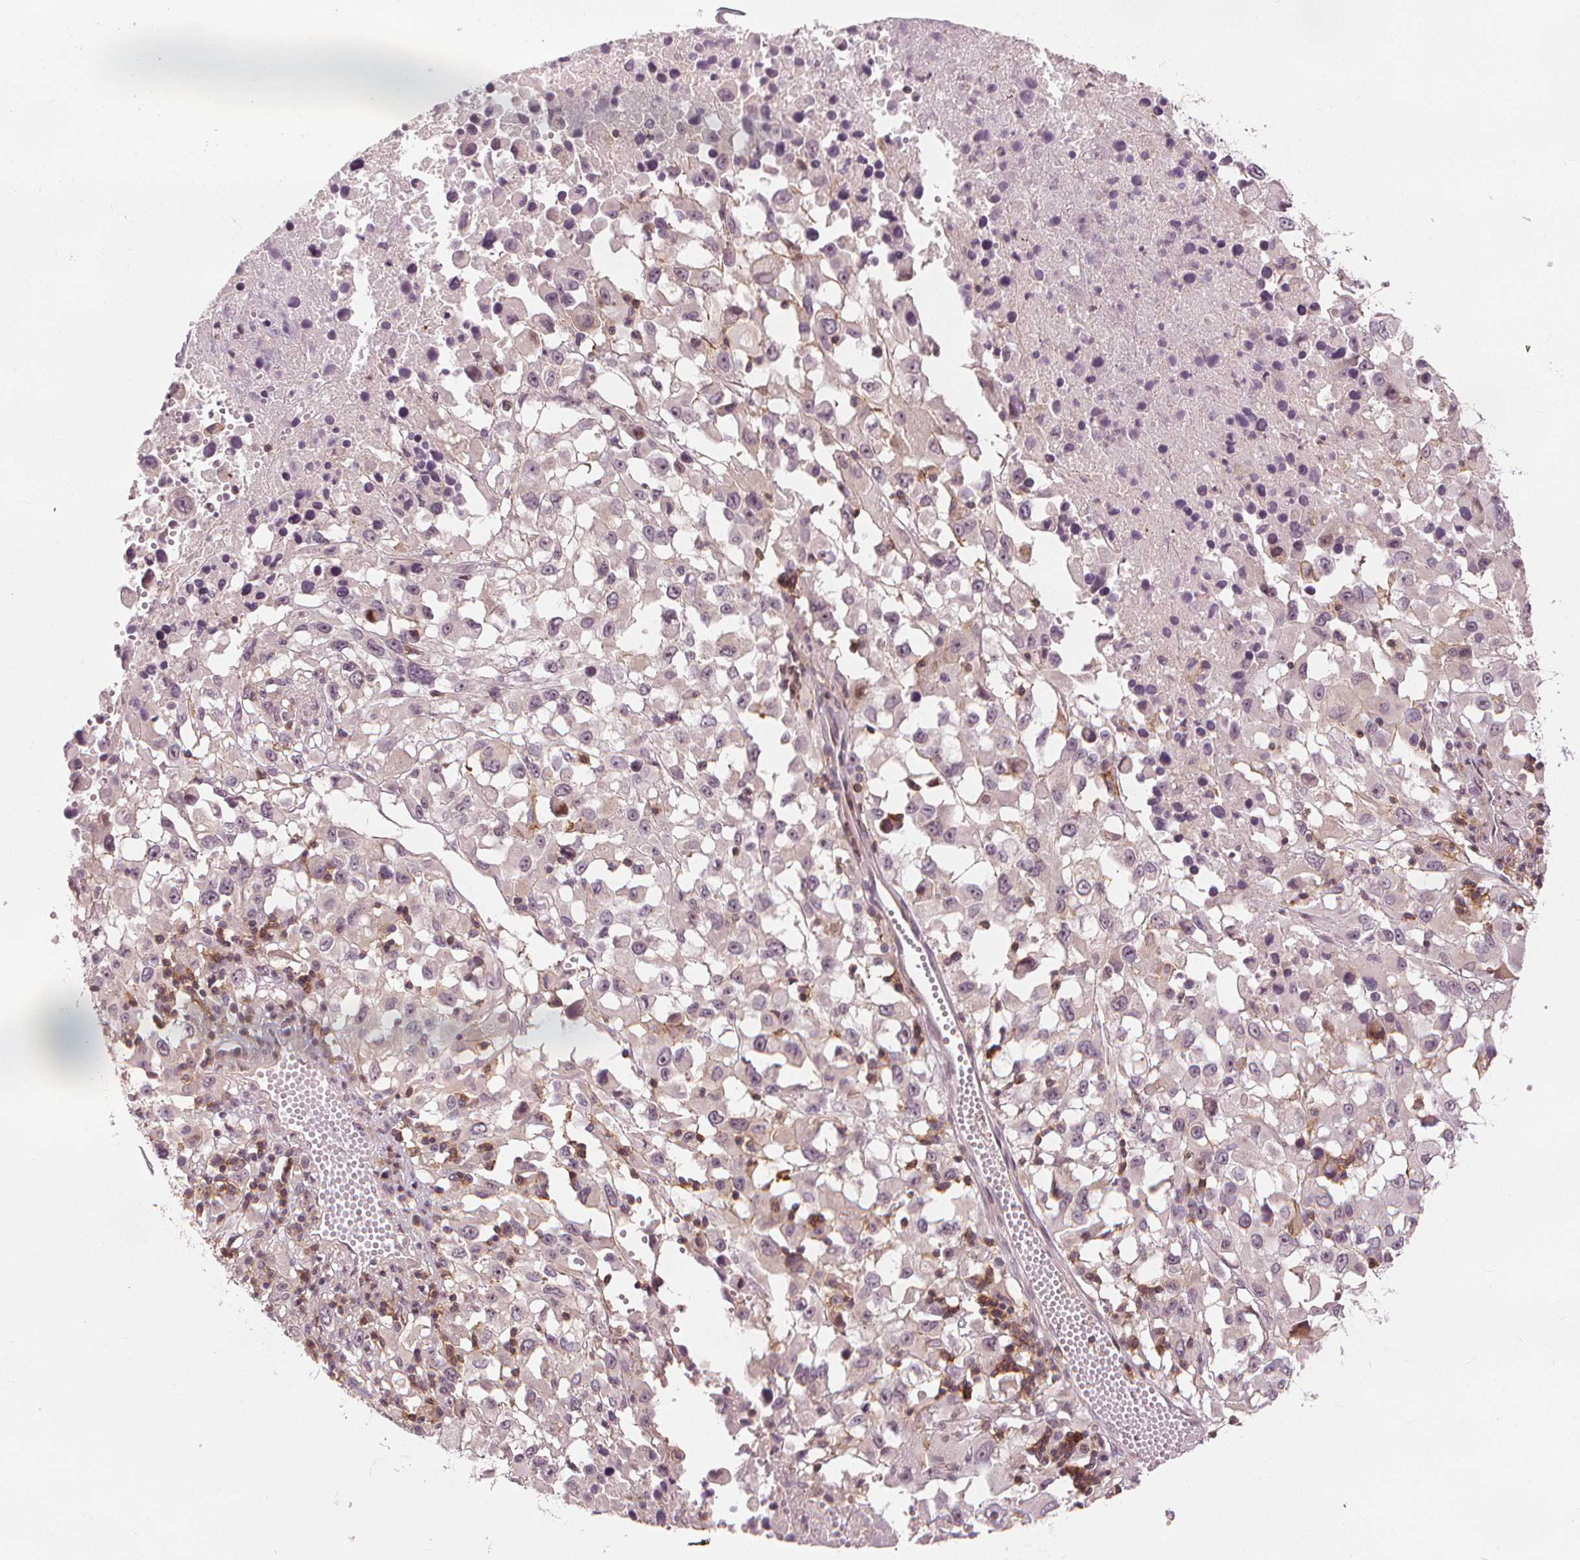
{"staining": {"intensity": "negative", "quantity": "none", "location": "none"}, "tissue": "melanoma", "cell_type": "Tumor cells", "image_type": "cancer", "snomed": [{"axis": "morphology", "description": "Malignant melanoma, Metastatic site"}, {"axis": "topography", "description": "Soft tissue"}], "caption": "IHC histopathology image of human melanoma stained for a protein (brown), which demonstrates no staining in tumor cells.", "gene": "SLC34A1", "patient": {"sex": "male", "age": 50}}